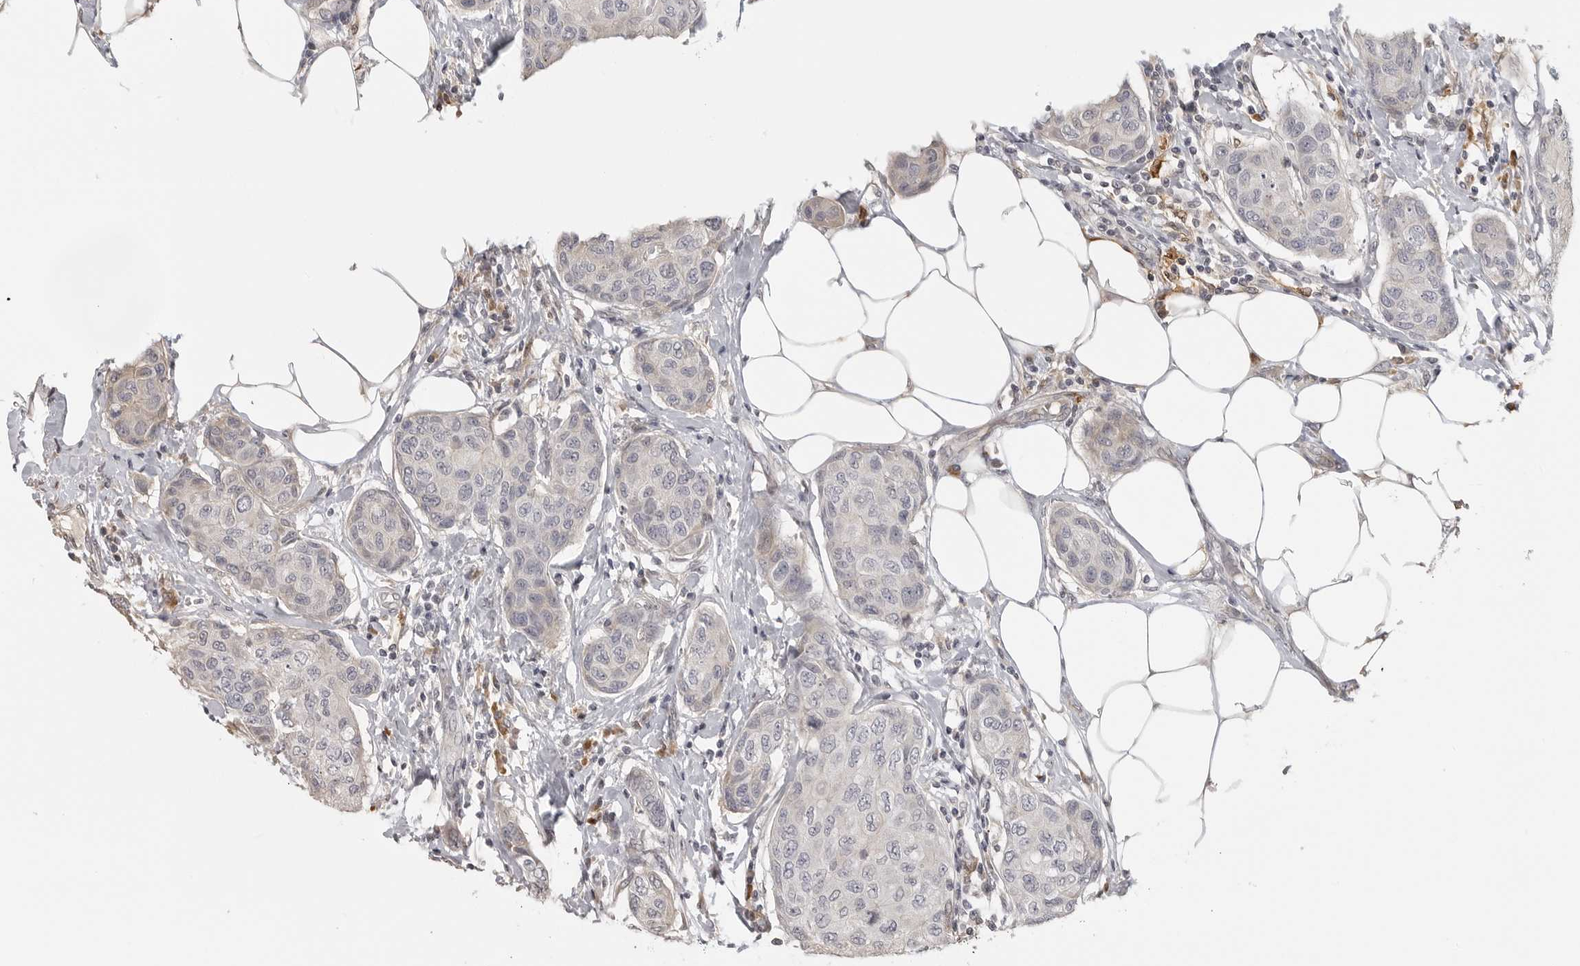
{"staining": {"intensity": "negative", "quantity": "none", "location": "none"}, "tissue": "breast cancer", "cell_type": "Tumor cells", "image_type": "cancer", "snomed": [{"axis": "morphology", "description": "Duct carcinoma"}, {"axis": "topography", "description": "Breast"}], "caption": "DAB (3,3'-diaminobenzidine) immunohistochemical staining of human breast invasive ductal carcinoma displays no significant staining in tumor cells.", "gene": "IDO1", "patient": {"sex": "female", "age": 80}}